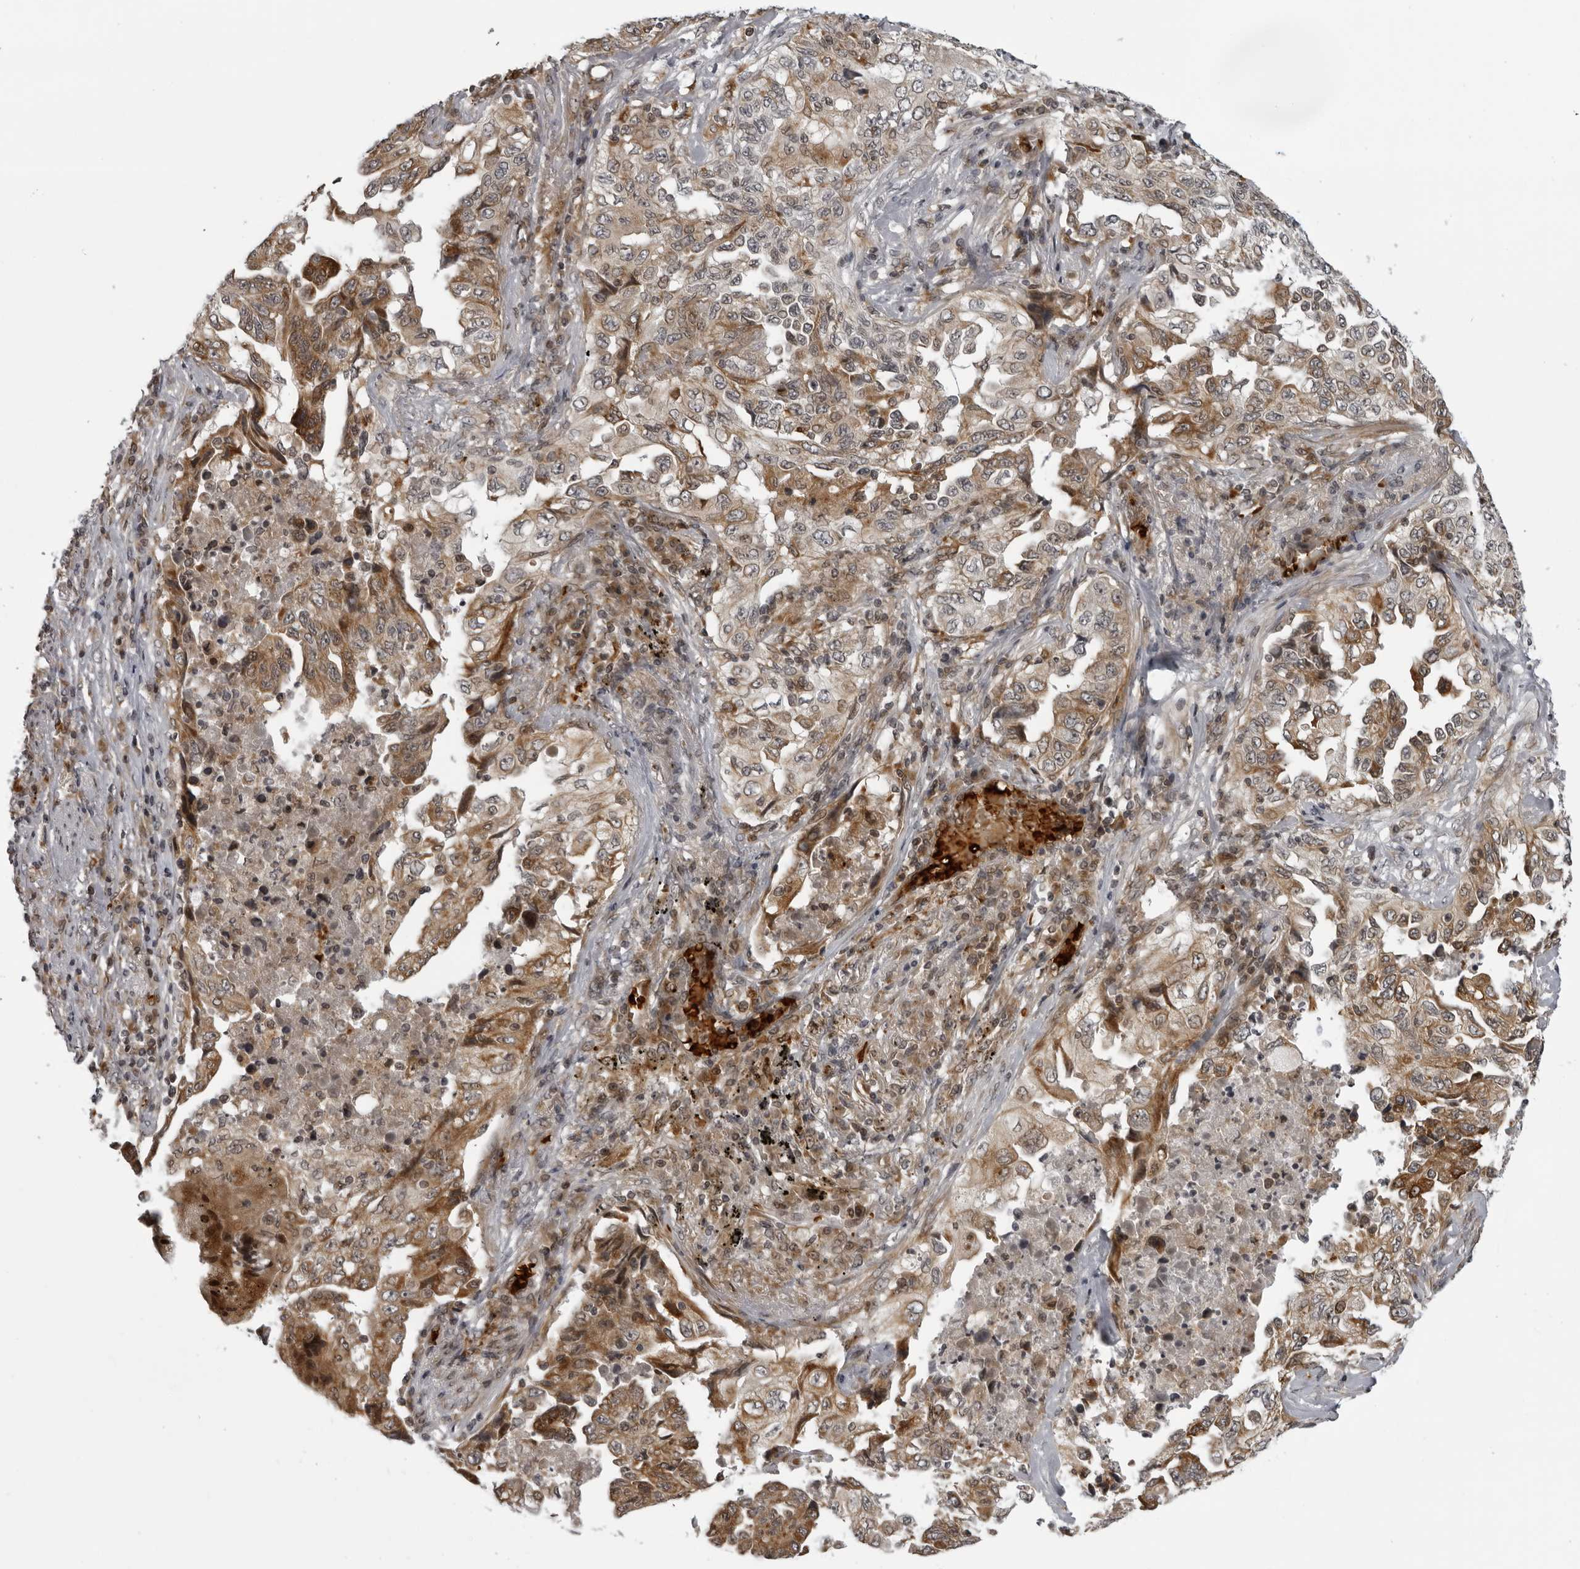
{"staining": {"intensity": "moderate", "quantity": ">75%", "location": "cytoplasmic/membranous"}, "tissue": "lung cancer", "cell_type": "Tumor cells", "image_type": "cancer", "snomed": [{"axis": "morphology", "description": "Adenocarcinoma, NOS"}, {"axis": "topography", "description": "Lung"}], "caption": "High-power microscopy captured an immunohistochemistry (IHC) histopathology image of adenocarcinoma (lung), revealing moderate cytoplasmic/membranous staining in about >75% of tumor cells. The protein is shown in brown color, while the nuclei are stained blue.", "gene": "THOP1", "patient": {"sex": "female", "age": 51}}